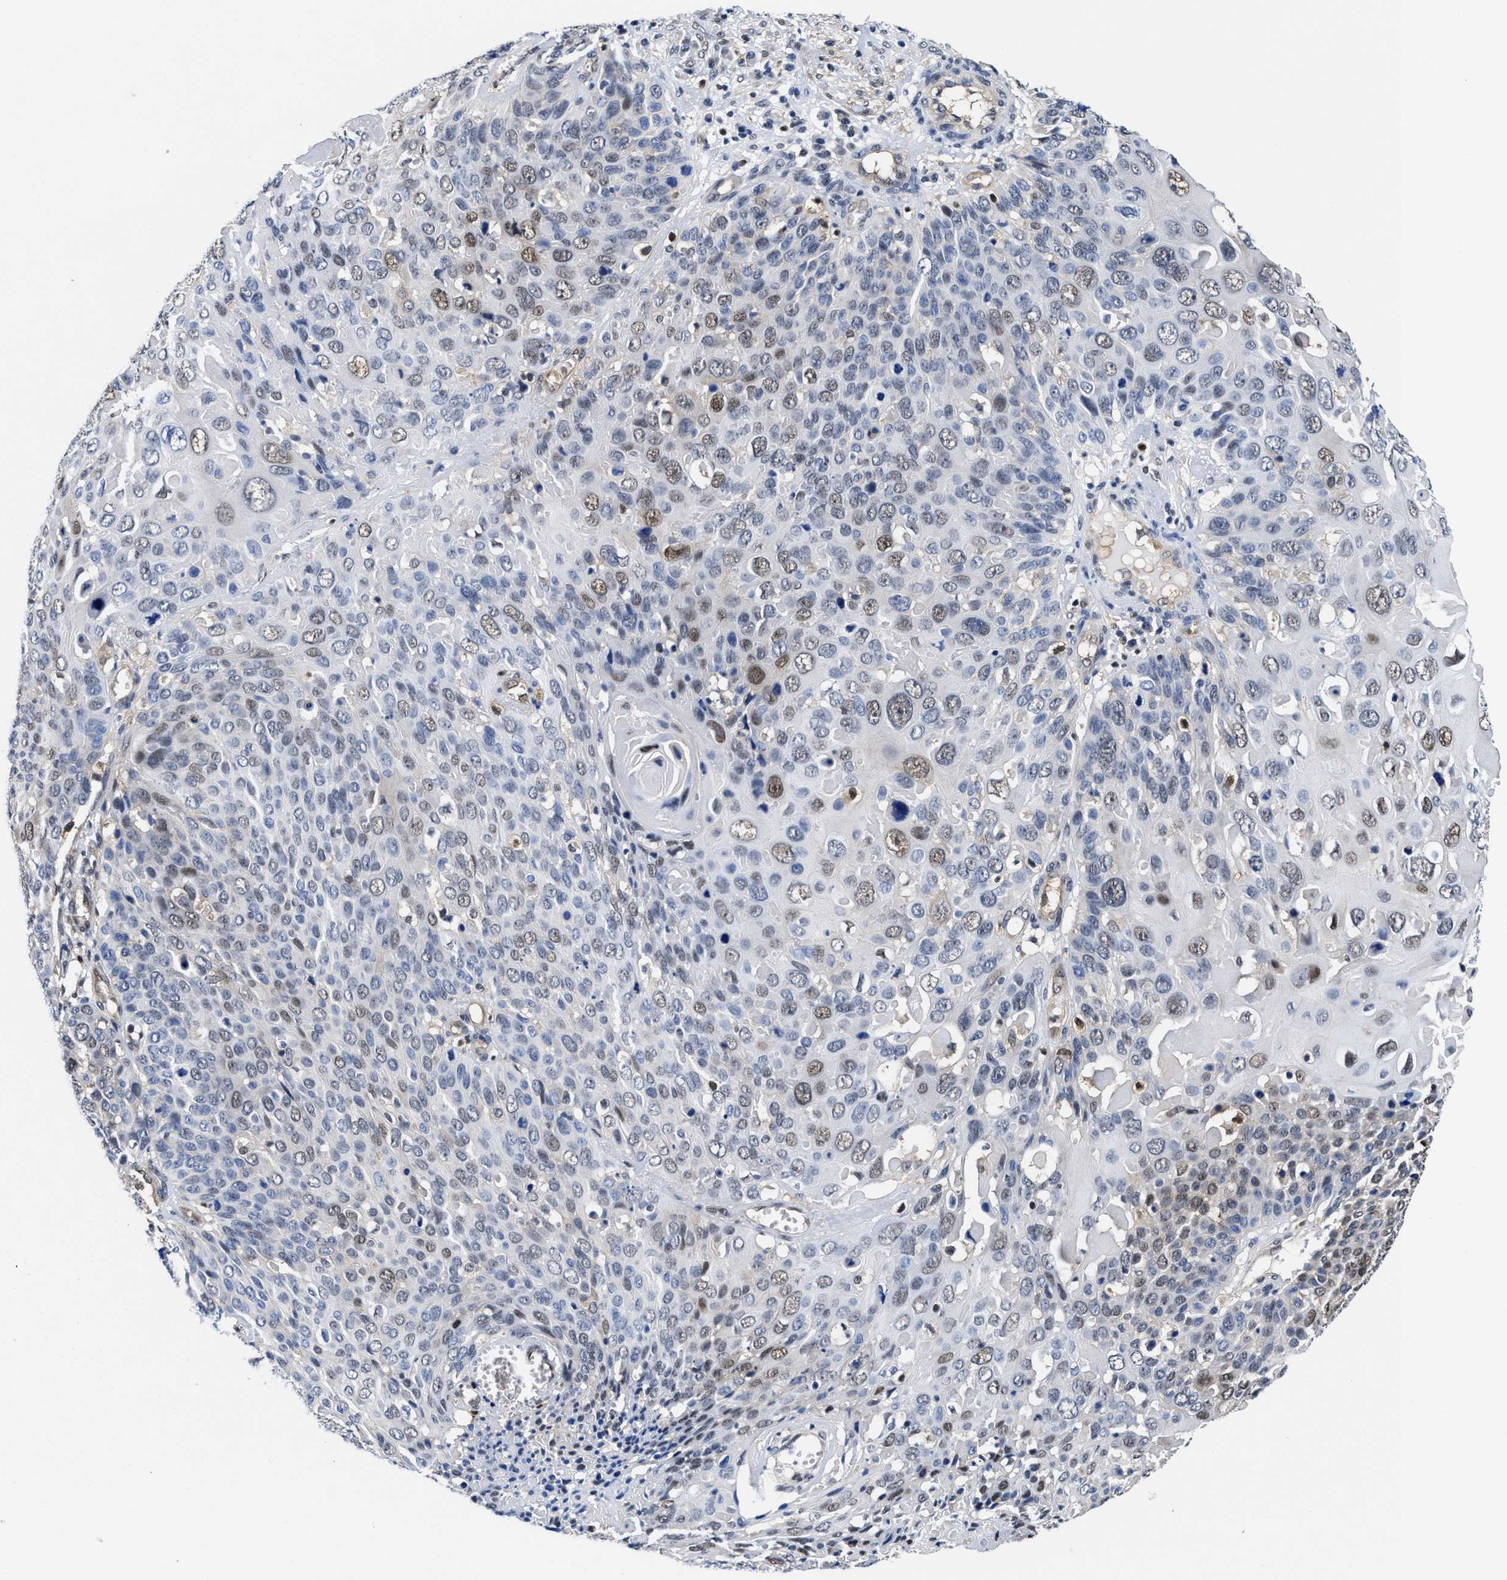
{"staining": {"intensity": "moderate", "quantity": "<25%", "location": "nuclear"}, "tissue": "cervical cancer", "cell_type": "Tumor cells", "image_type": "cancer", "snomed": [{"axis": "morphology", "description": "Squamous cell carcinoma, NOS"}, {"axis": "topography", "description": "Cervix"}], "caption": "Immunohistochemical staining of cervical cancer (squamous cell carcinoma) exhibits low levels of moderate nuclear staining in about <25% of tumor cells.", "gene": "ACLY", "patient": {"sex": "female", "age": 74}}